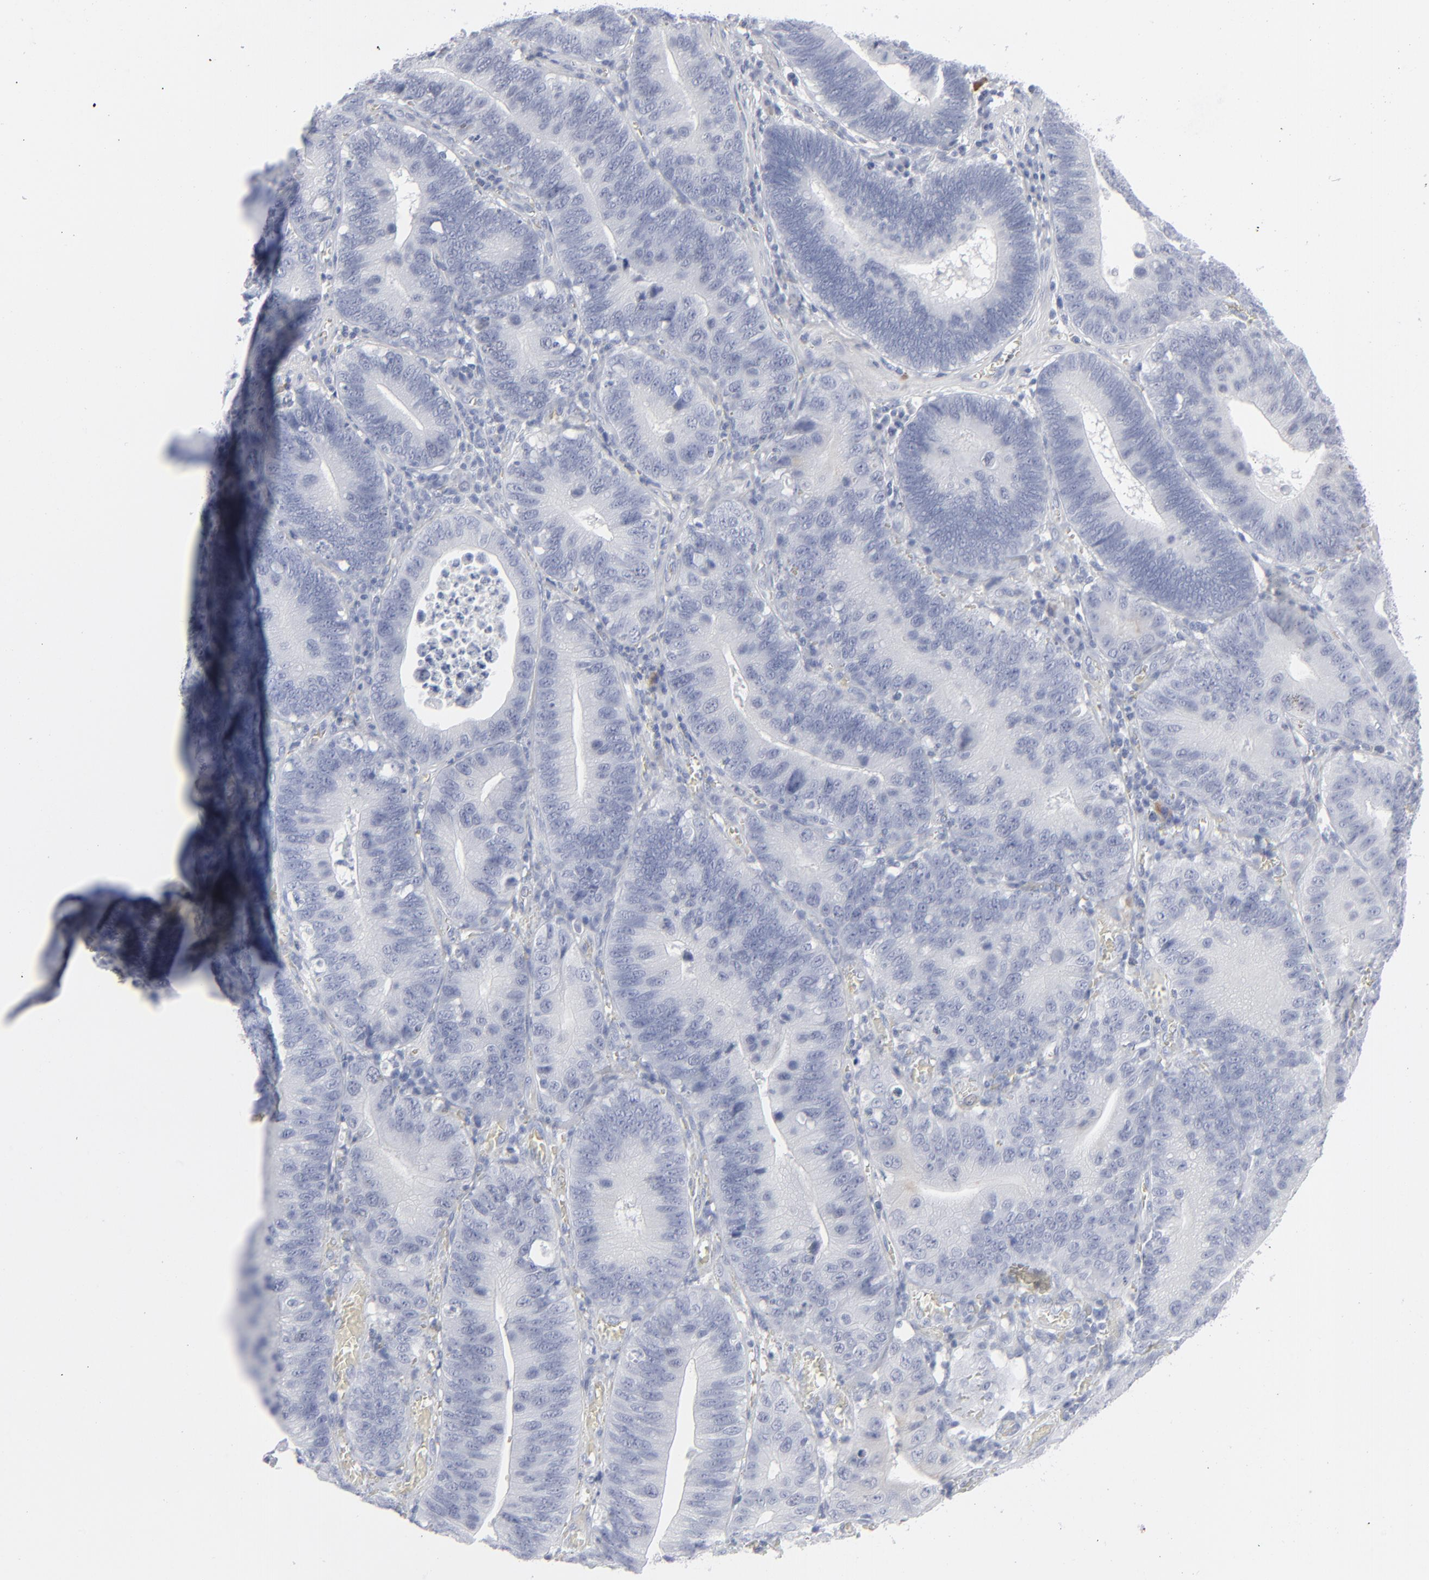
{"staining": {"intensity": "negative", "quantity": "none", "location": "none"}, "tissue": "stomach cancer", "cell_type": "Tumor cells", "image_type": "cancer", "snomed": [{"axis": "morphology", "description": "Adenocarcinoma, NOS"}, {"axis": "topography", "description": "Stomach"}, {"axis": "topography", "description": "Gastric cardia"}], "caption": "Adenocarcinoma (stomach) was stained to show a protein in brown. There is no significant positivity in tumor cells. (DAB immunohistochemistry (IHC), high magnification).", "gene": "MSLN", "patient": {"sex": "male", "age": 59}}